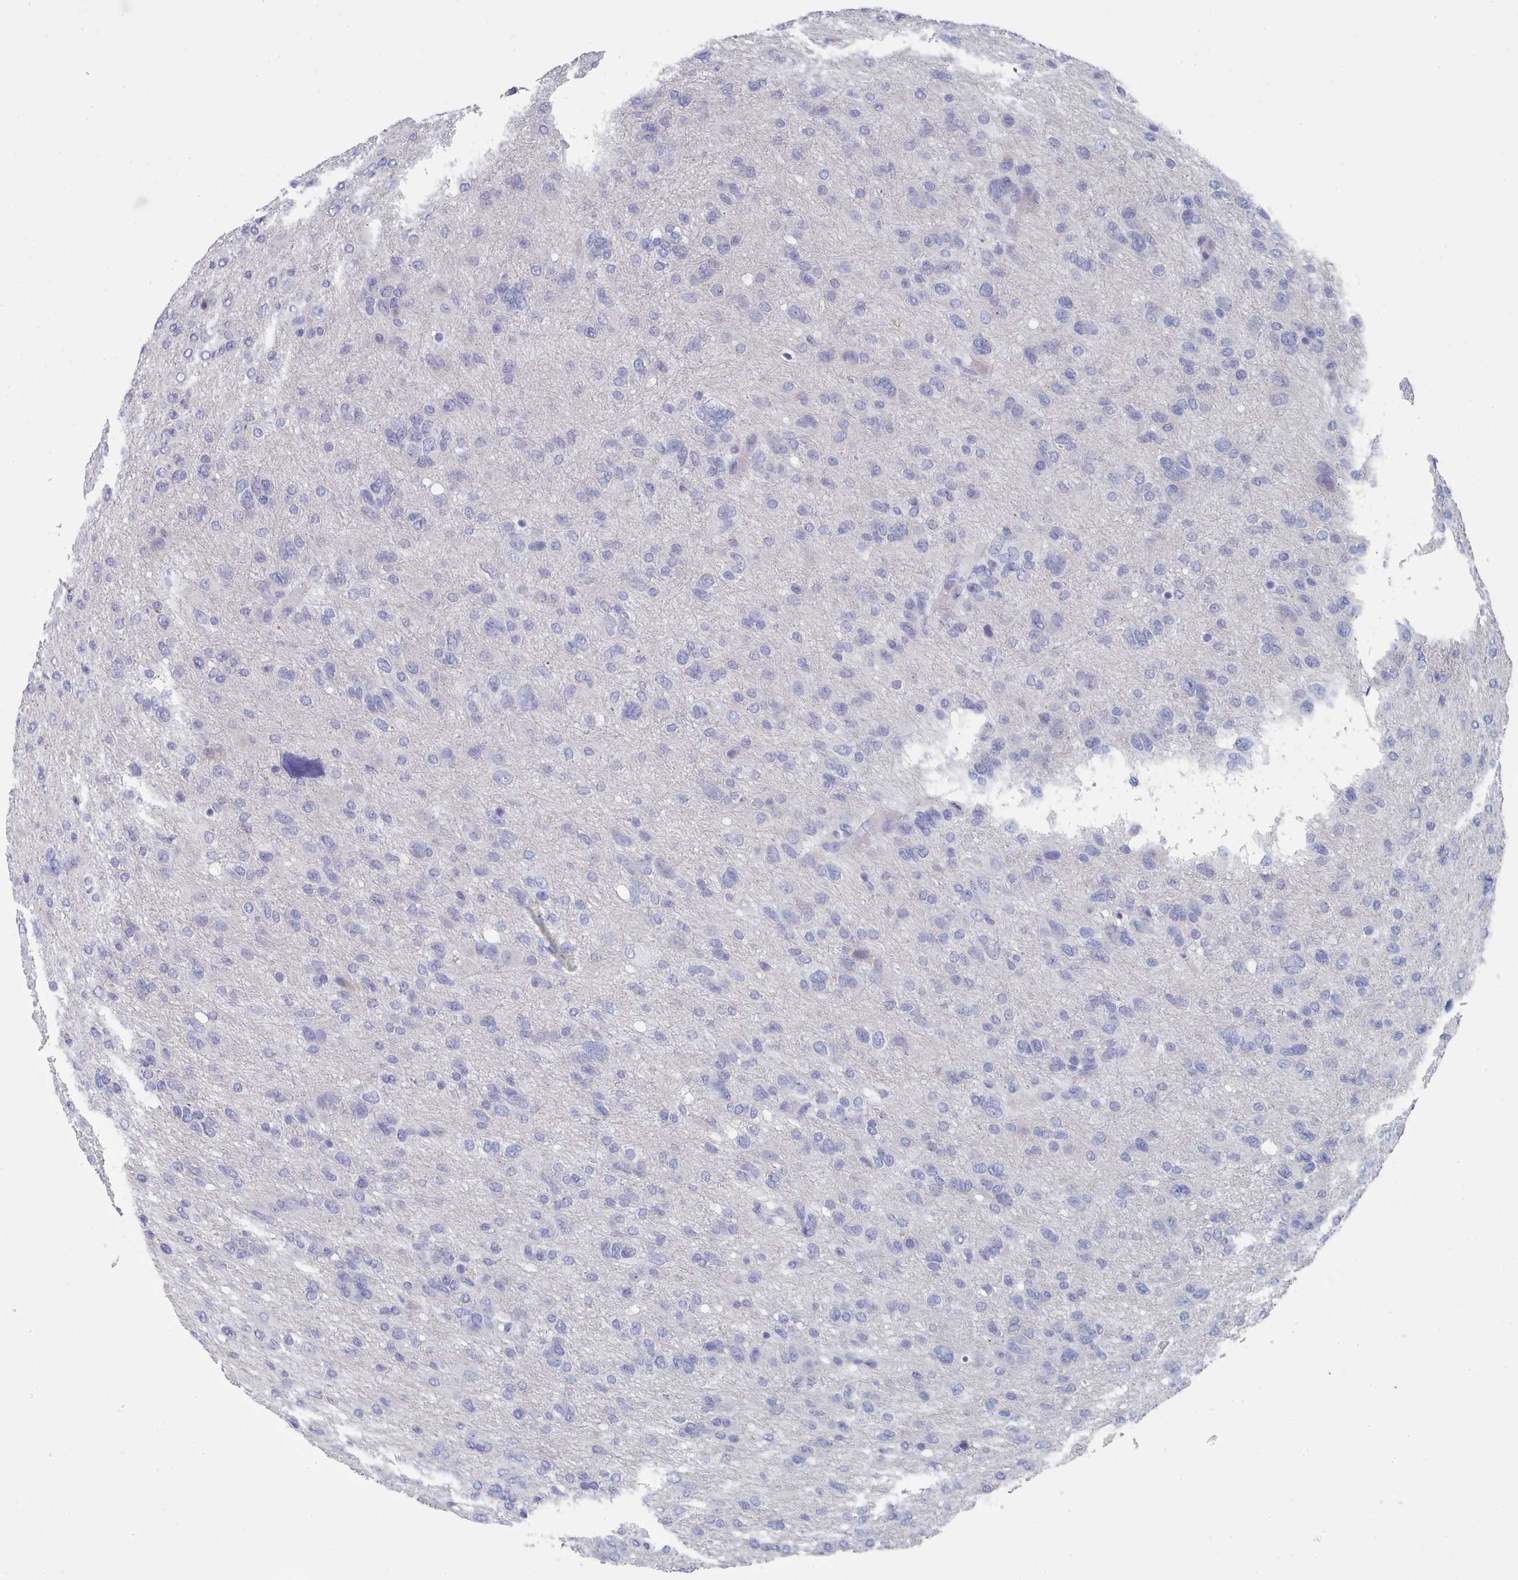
{"staining": {"intensity": "negative", "quantity": "none", "location": "none"}, "tissue": "glioma", "cell_type": "Tumor cells", "image_type": "cancer", "snomed": [{"axis": "morphology", "description": "Glioma, malignant, High grade"}, {"axis": "topography", "description": "Brain"}], "caption": "Tumor cells show no significant protein staining in high-grade glioma (malignant).", "gene": "PDE4C", "patient": {"sex": "female", "age": 59}}